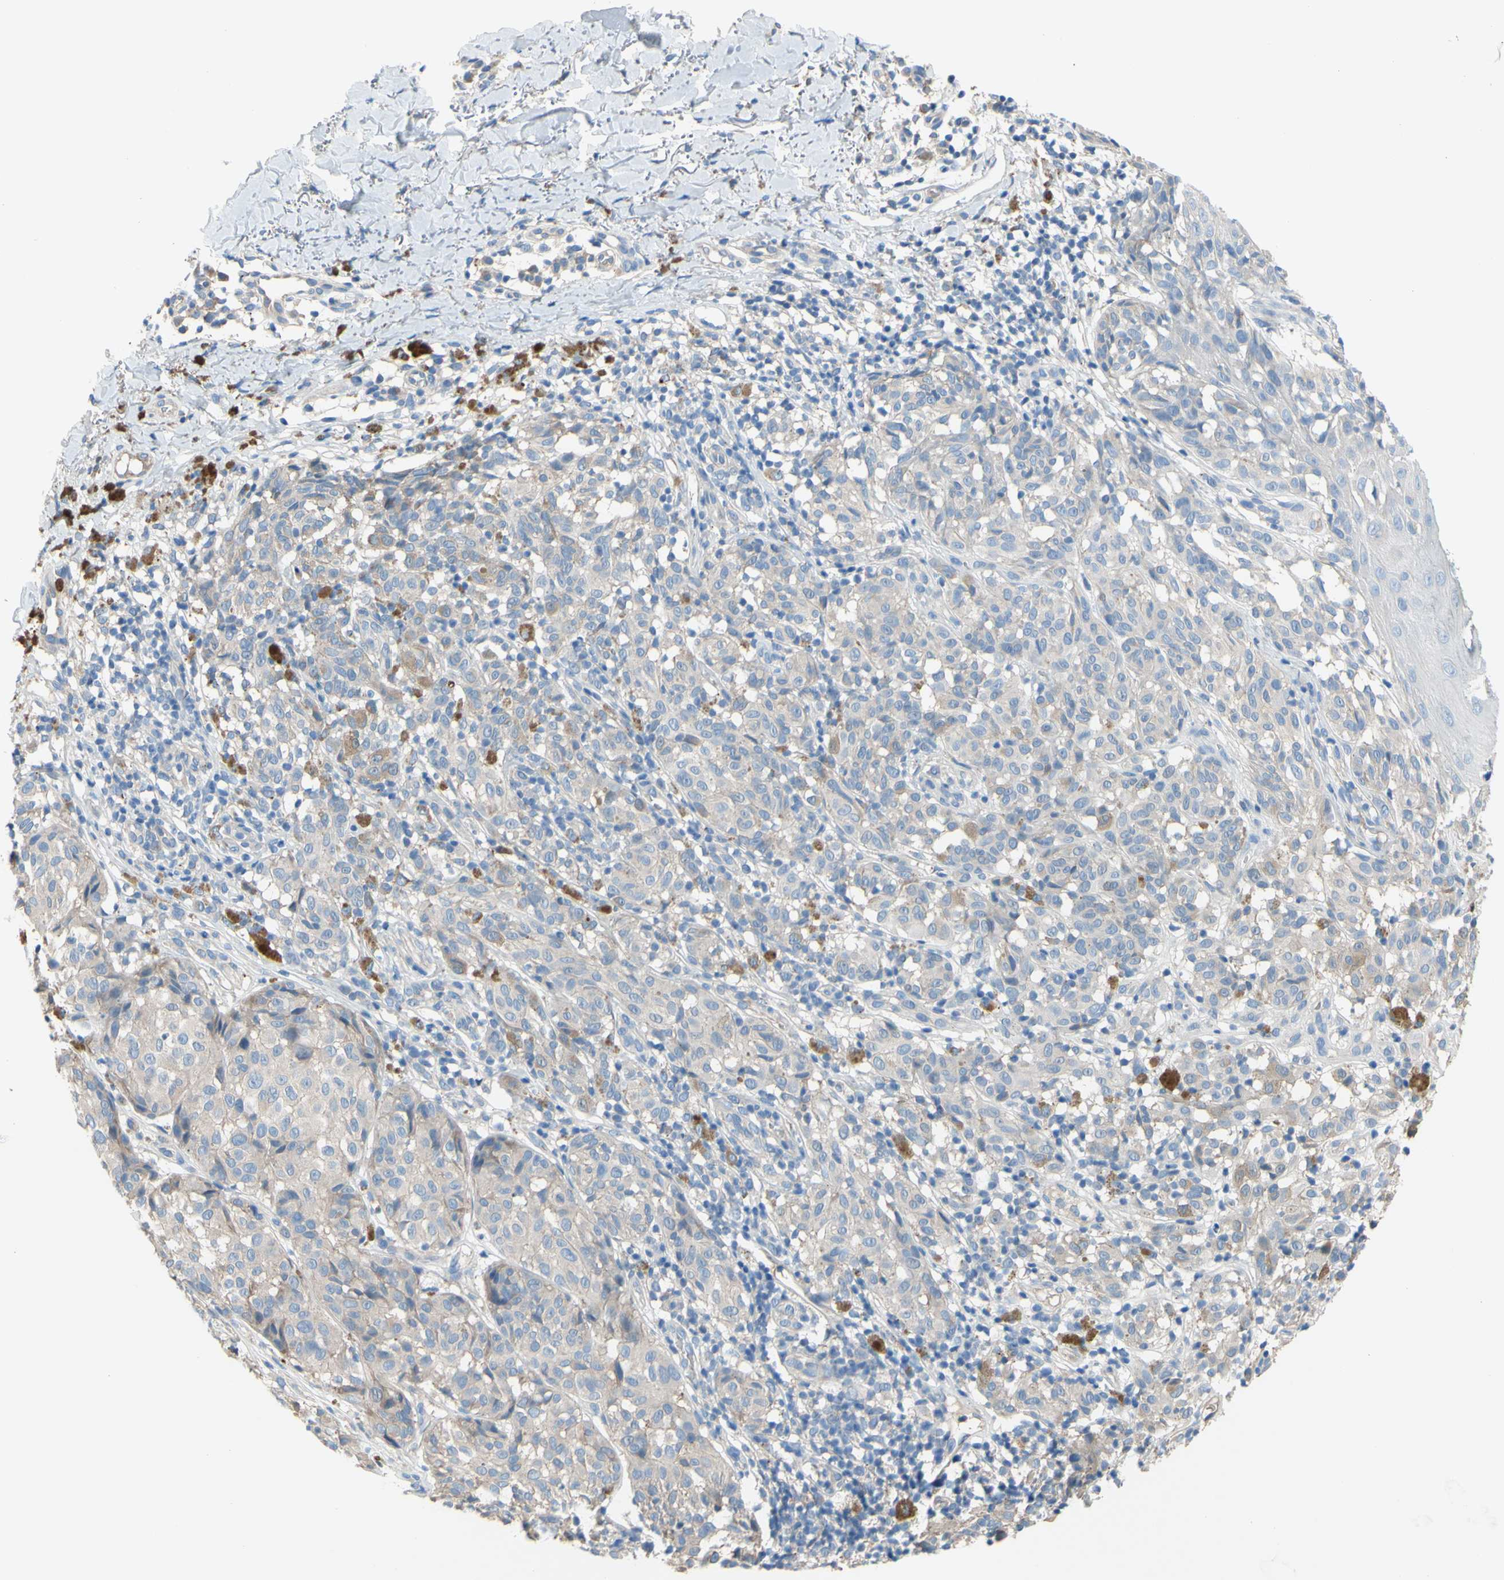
{"staining": {"intensity": "weak", "quantity": "<25%", "location": "cytoplasmic/membranous"}, "tissue": "melanoma", "cell_type": "Tumor cells", "image_type": "cancer", "snomed": [{"axis": "morphology", "description": "Malignant melanoma, NOS"}, {"axis": "topography", "description": "Skin"}], "caption": "High power microscopy histopathology image of an immunohistochemistry (IHC) histopathology image of melanoma, revealing no significant positivity in tumor cells.", "gene": "TMEM59L", "patient": {"sex": "female", "age": 46}}